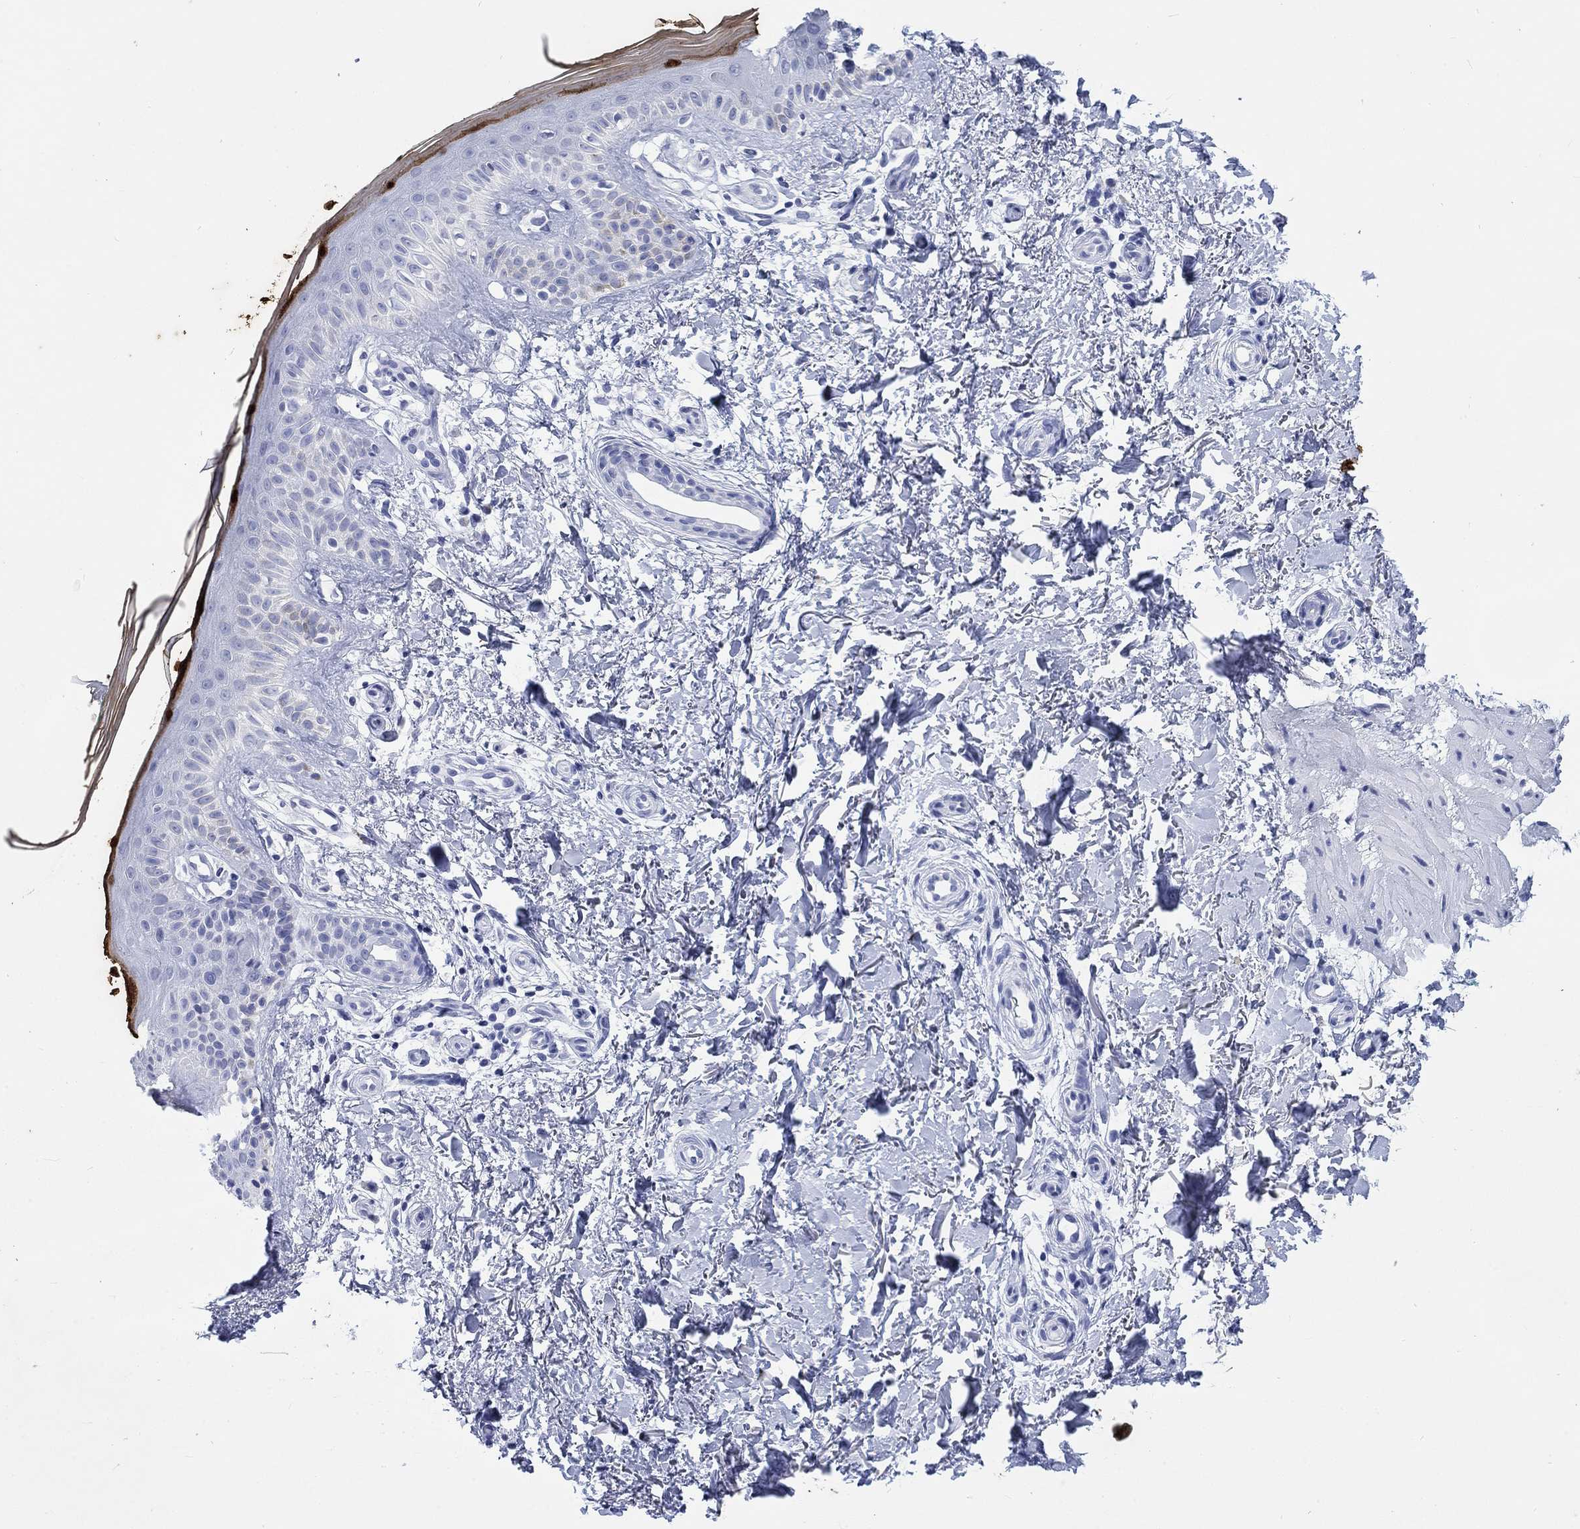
{"staining": {"intensity": "negative", "quantity": "none", "location": "none"}, "tissue": "skin", "cell_type": "Fibroblasts", "image_type": "normal", "snomed": [{"axis": "morphology", "description": "Normal tissue, NOS"}, {"axis": "morphology", "description": "Inflammation, NOS"}, {"axis": "morphology", "description": "Fibrosis, NOS"}, {"axis": "topography", "description": "Skin"}], "caption": "IHC image of benign skin: skin stained with DAB shows no significant protein staining in fibroblasts.", "gene": "KRT76", "patient": {"sex": "male", "age": 71}}